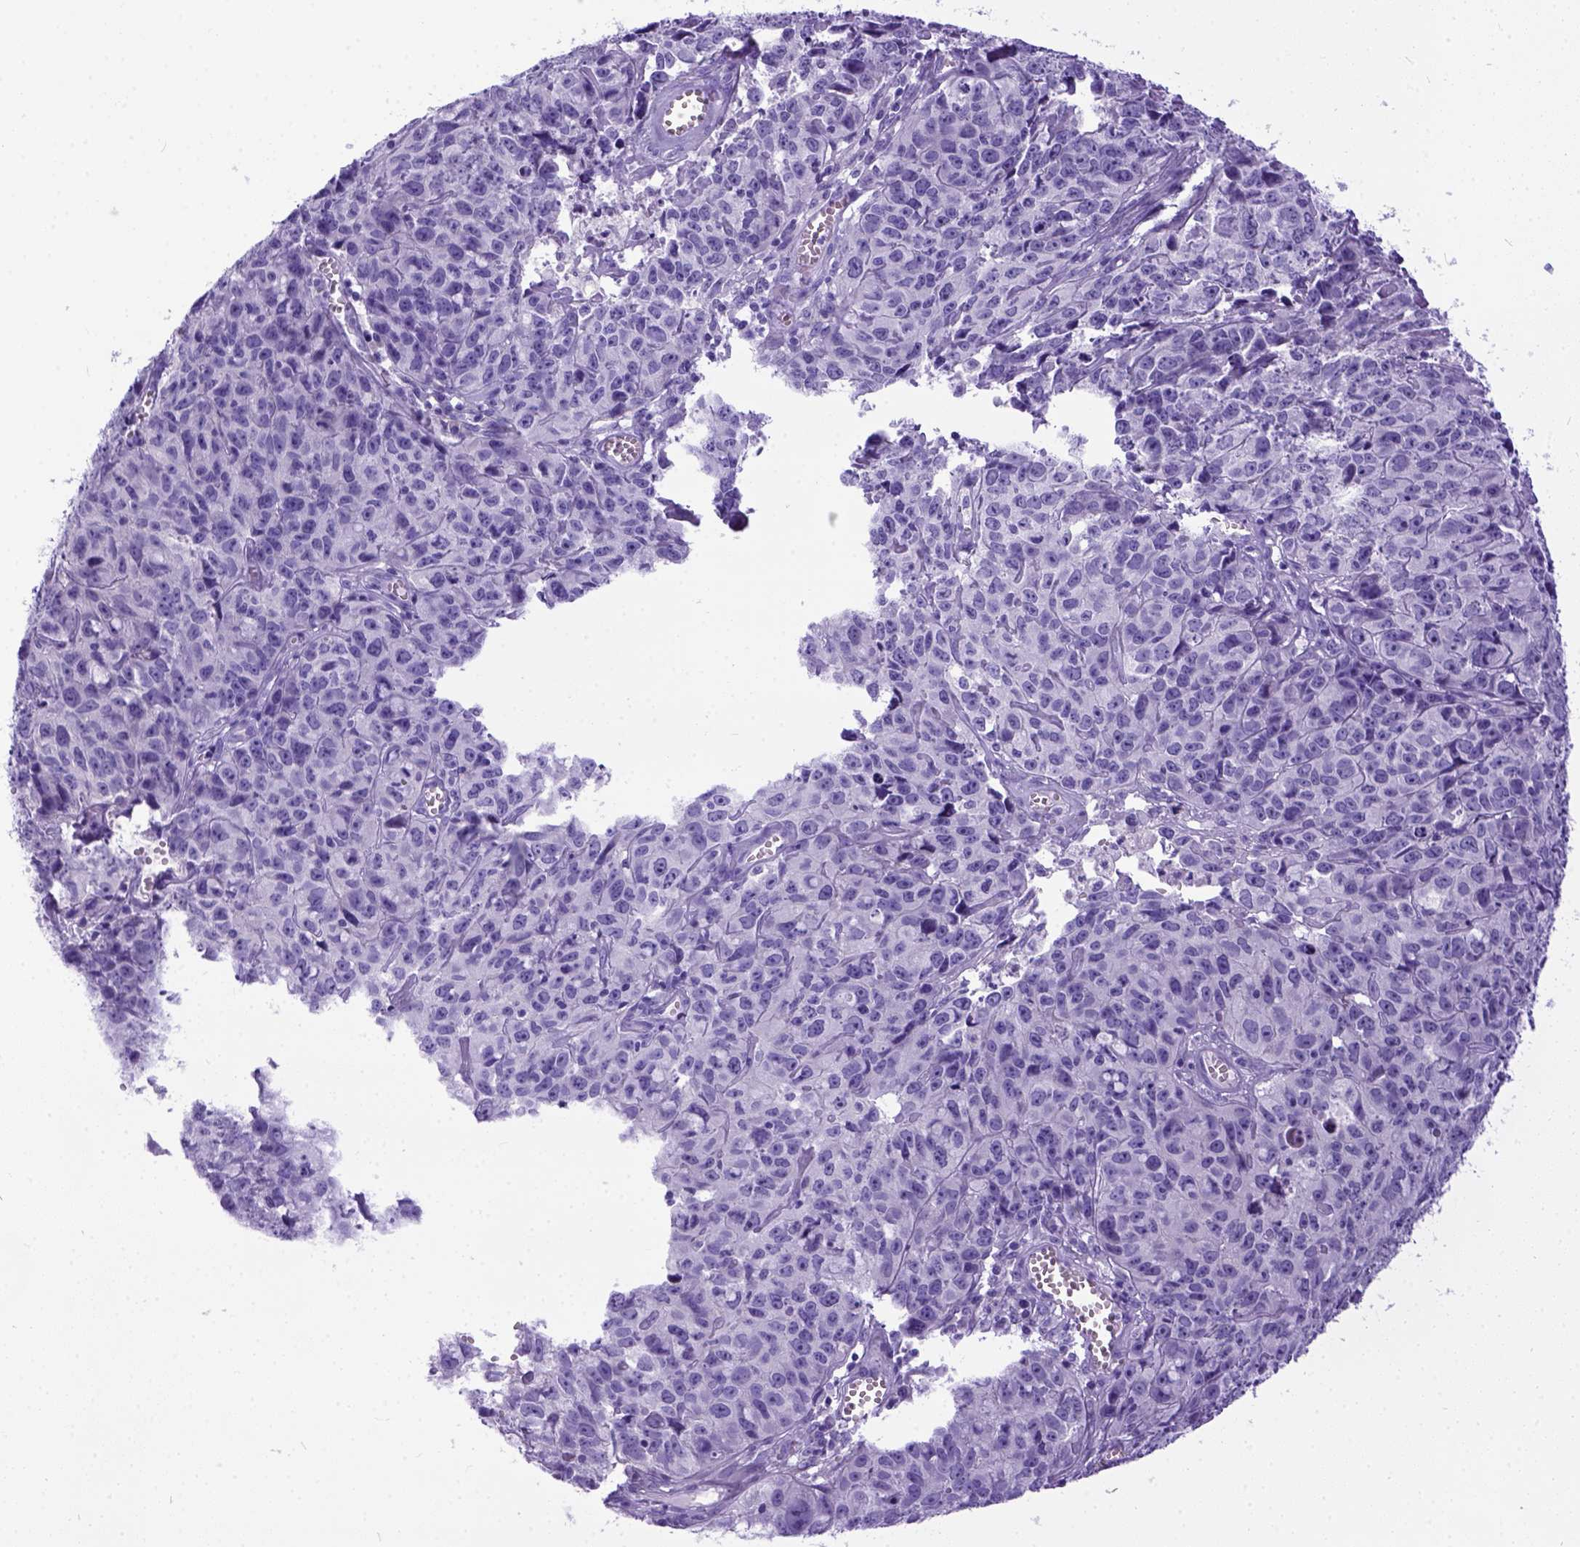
{"staining": {"intensity": "negative", "quantity": "none", "location": "none"}, "tissue": "cervical cancer", "cell_type": "Tumor cells", "image_type": "cancer", "snomed": [{"axis": "morphology", "description": "Squamous cell carcinoma, NOS"}, {"axis": "topography", "description": "Cervix"}], "caption": "Immunohistochemistry (IHC) image of neoplastic tissue: squamous cell carcinoma (cervical) stained with DAB (3,3'-diaminobenzidine) shows no significant protein staining in tumor cells.", "gene": "IGF2", "patient": {"sex": "female", "age": 28}}